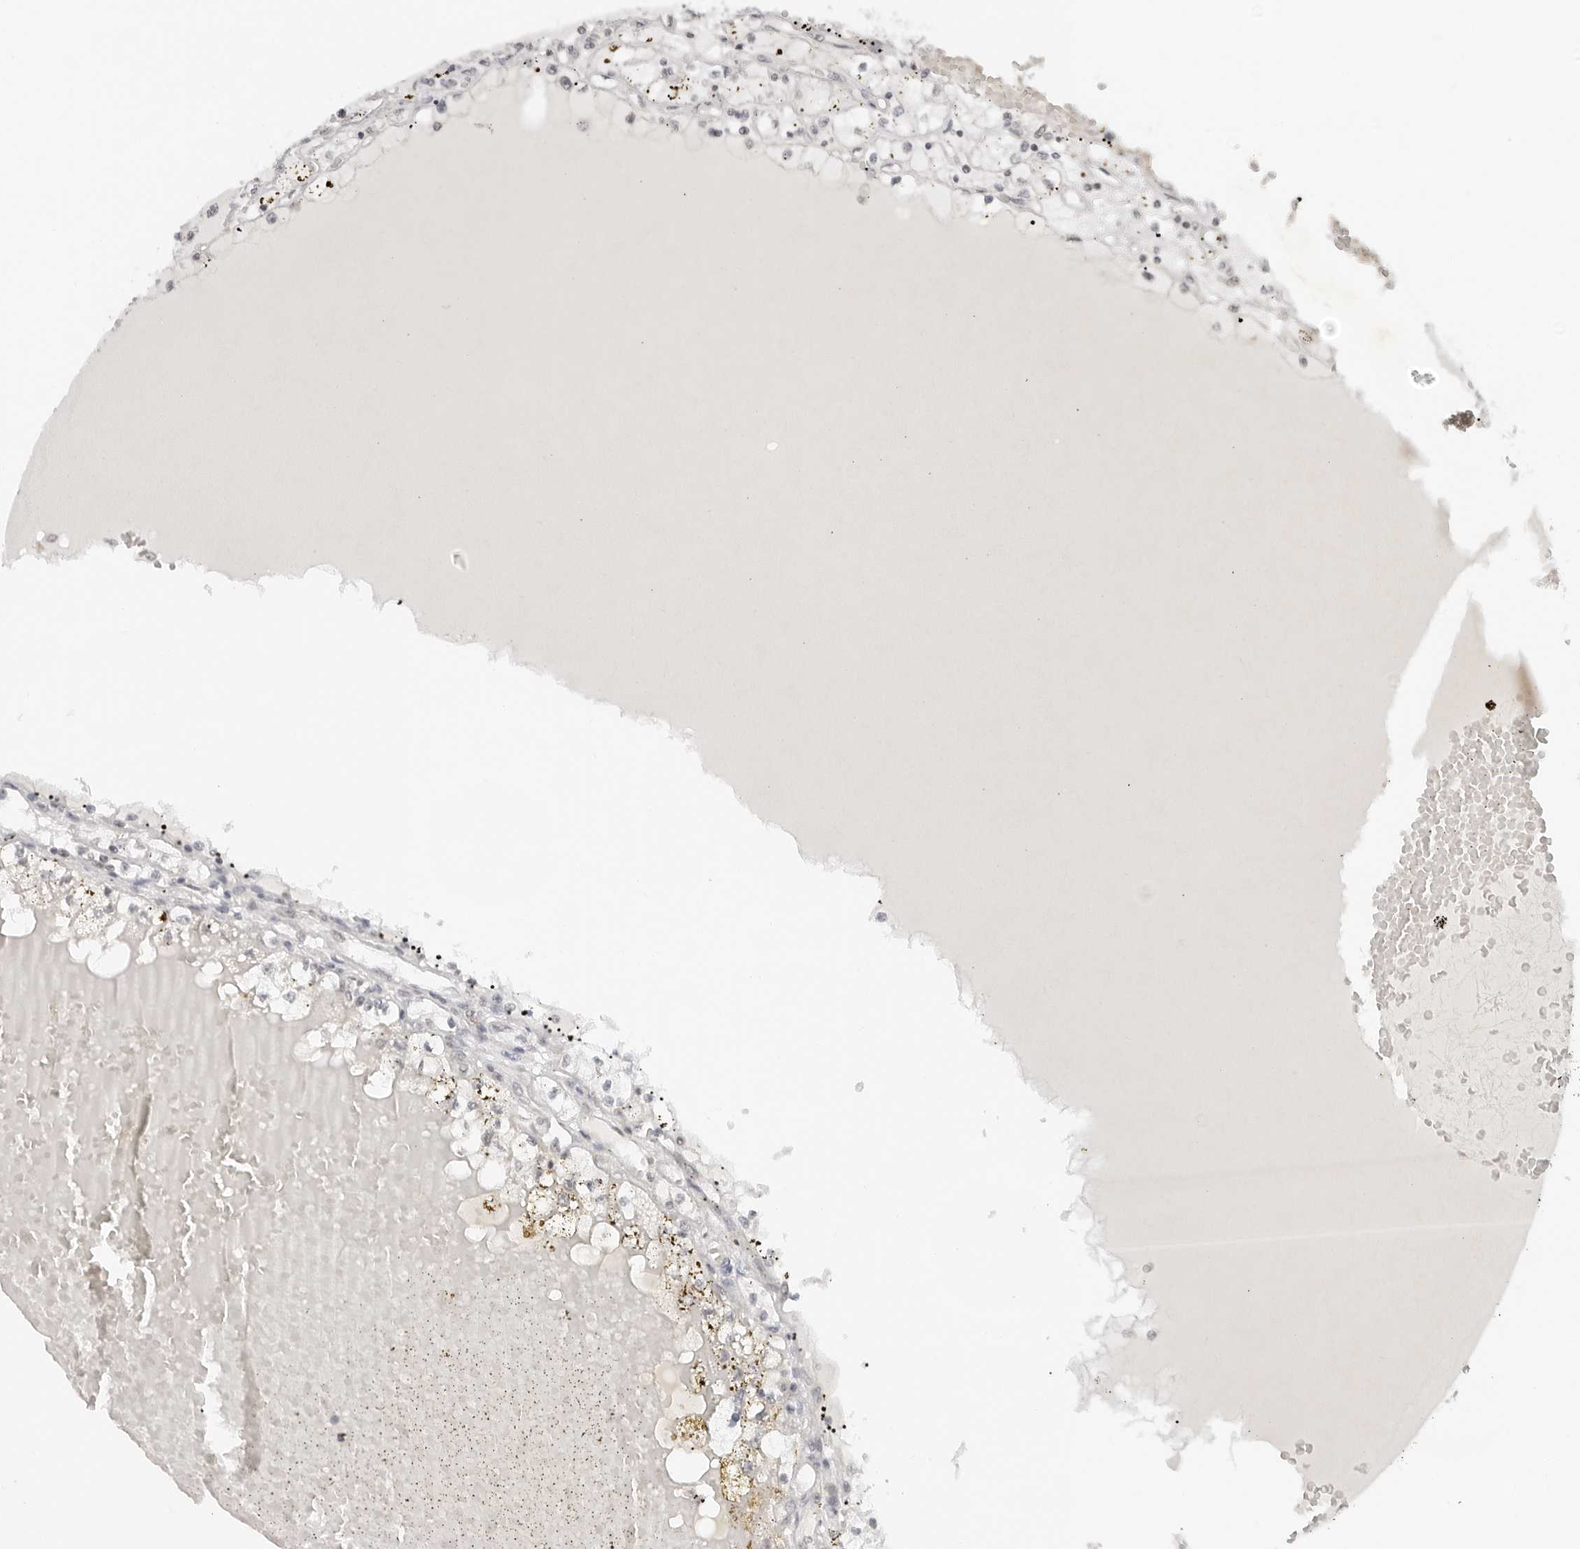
{"staining": {"intensity": "negative", "quantity": "none", "location": "none"}, "tissue": "renal cancer", "cell_type": "Tumor cells", "image_type": "cancer", "snomed": [{"axis": "morphology", "description": "Adenocarcinoma, NOS"}, {"axis": "topography", "description": "Kidney"}], "caption": "Human renal cancer (adenocarcinoma) stained for a protein using immunohistochemistry demonstrates no expression in tumor cells.", "gene": "TOX4", "patient": {"sex": "male", "age": 56}}